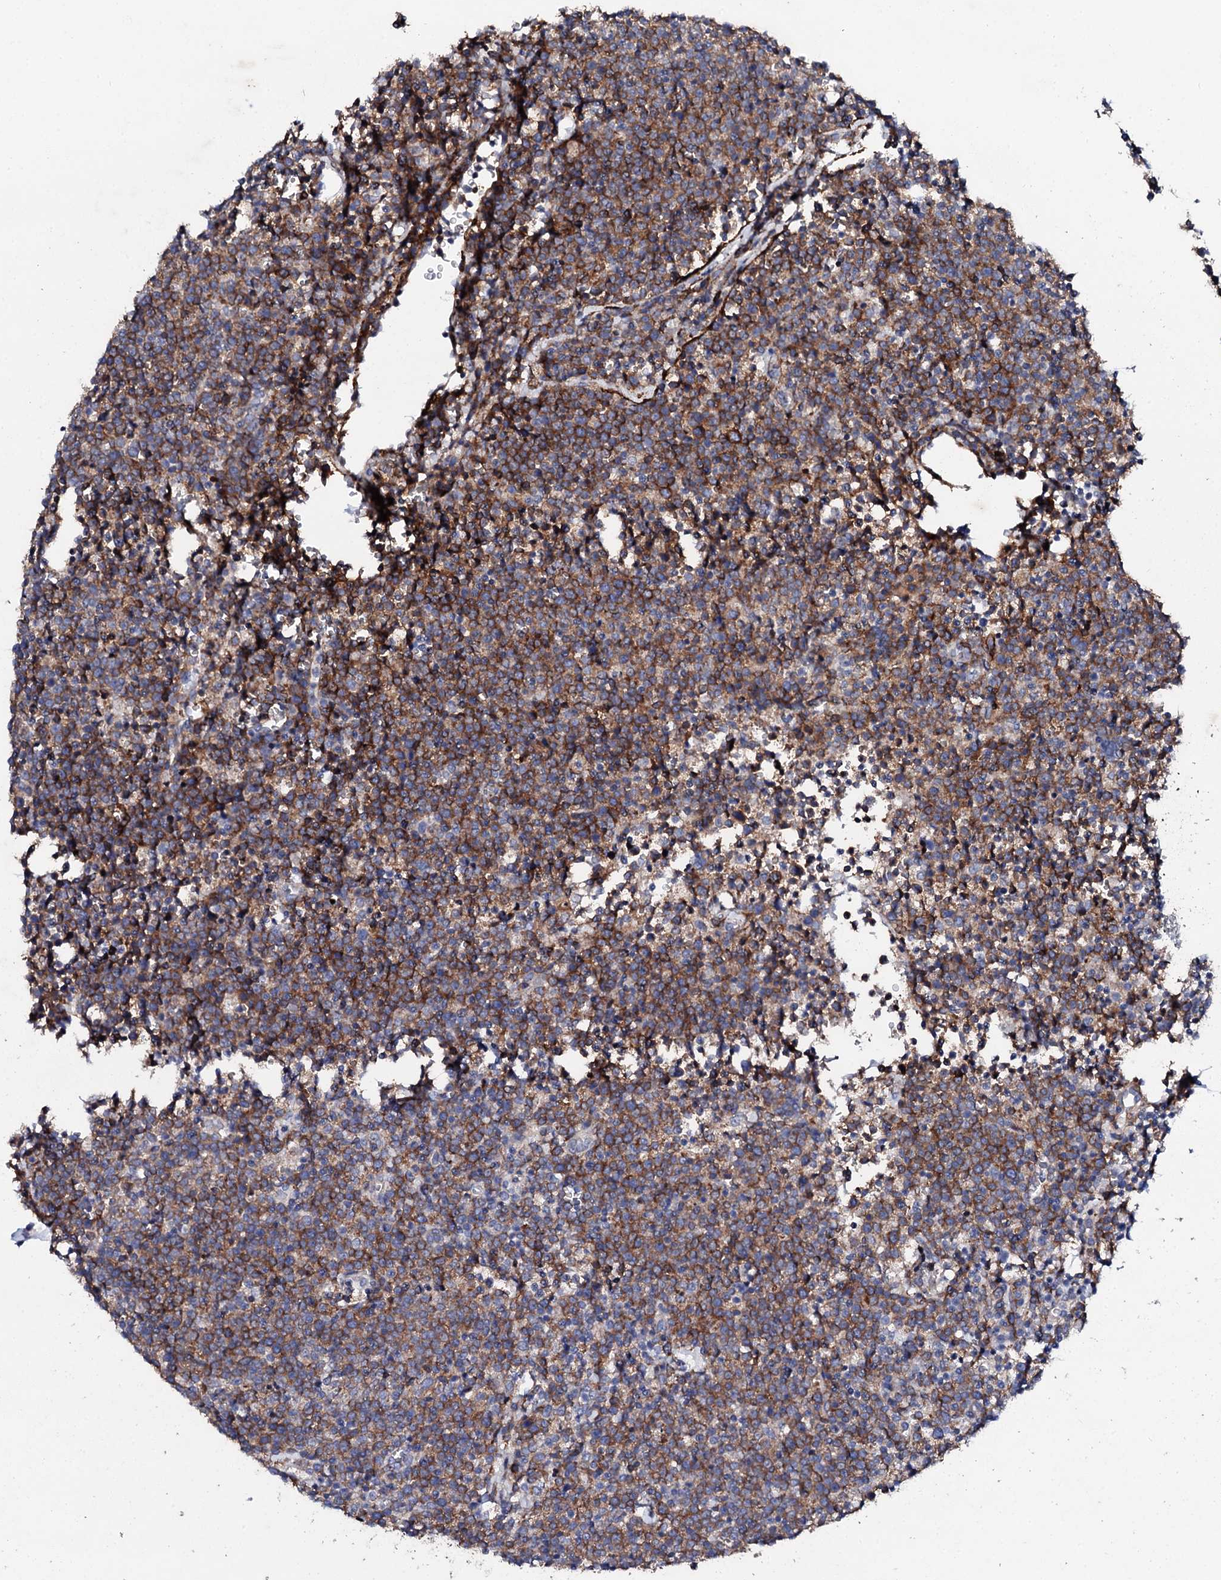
{"staining": {"intensity": "moderate", "quantity": "25%-75%", "location": "cytoplasmic/membranous"}, "tissue": "lymphoma", "cell_type": "Tumor cells", "image_type": "cancer", "snomed": [{"axis": "morphology", "description": "Malignant lymphoma, non-Hodgkin's type, High grade"}, {"axis": "topography", "description": "Lymph node"}], "caption": "The image shows staining of malignant lymphoma, non-Hodgkin's type (high-grade), revealing moderate cytoplasmic/membranous protein expression (brown color) within tumor cells.", "gene": "DBX1", "patient": {"sex": "male", "age": 61}}